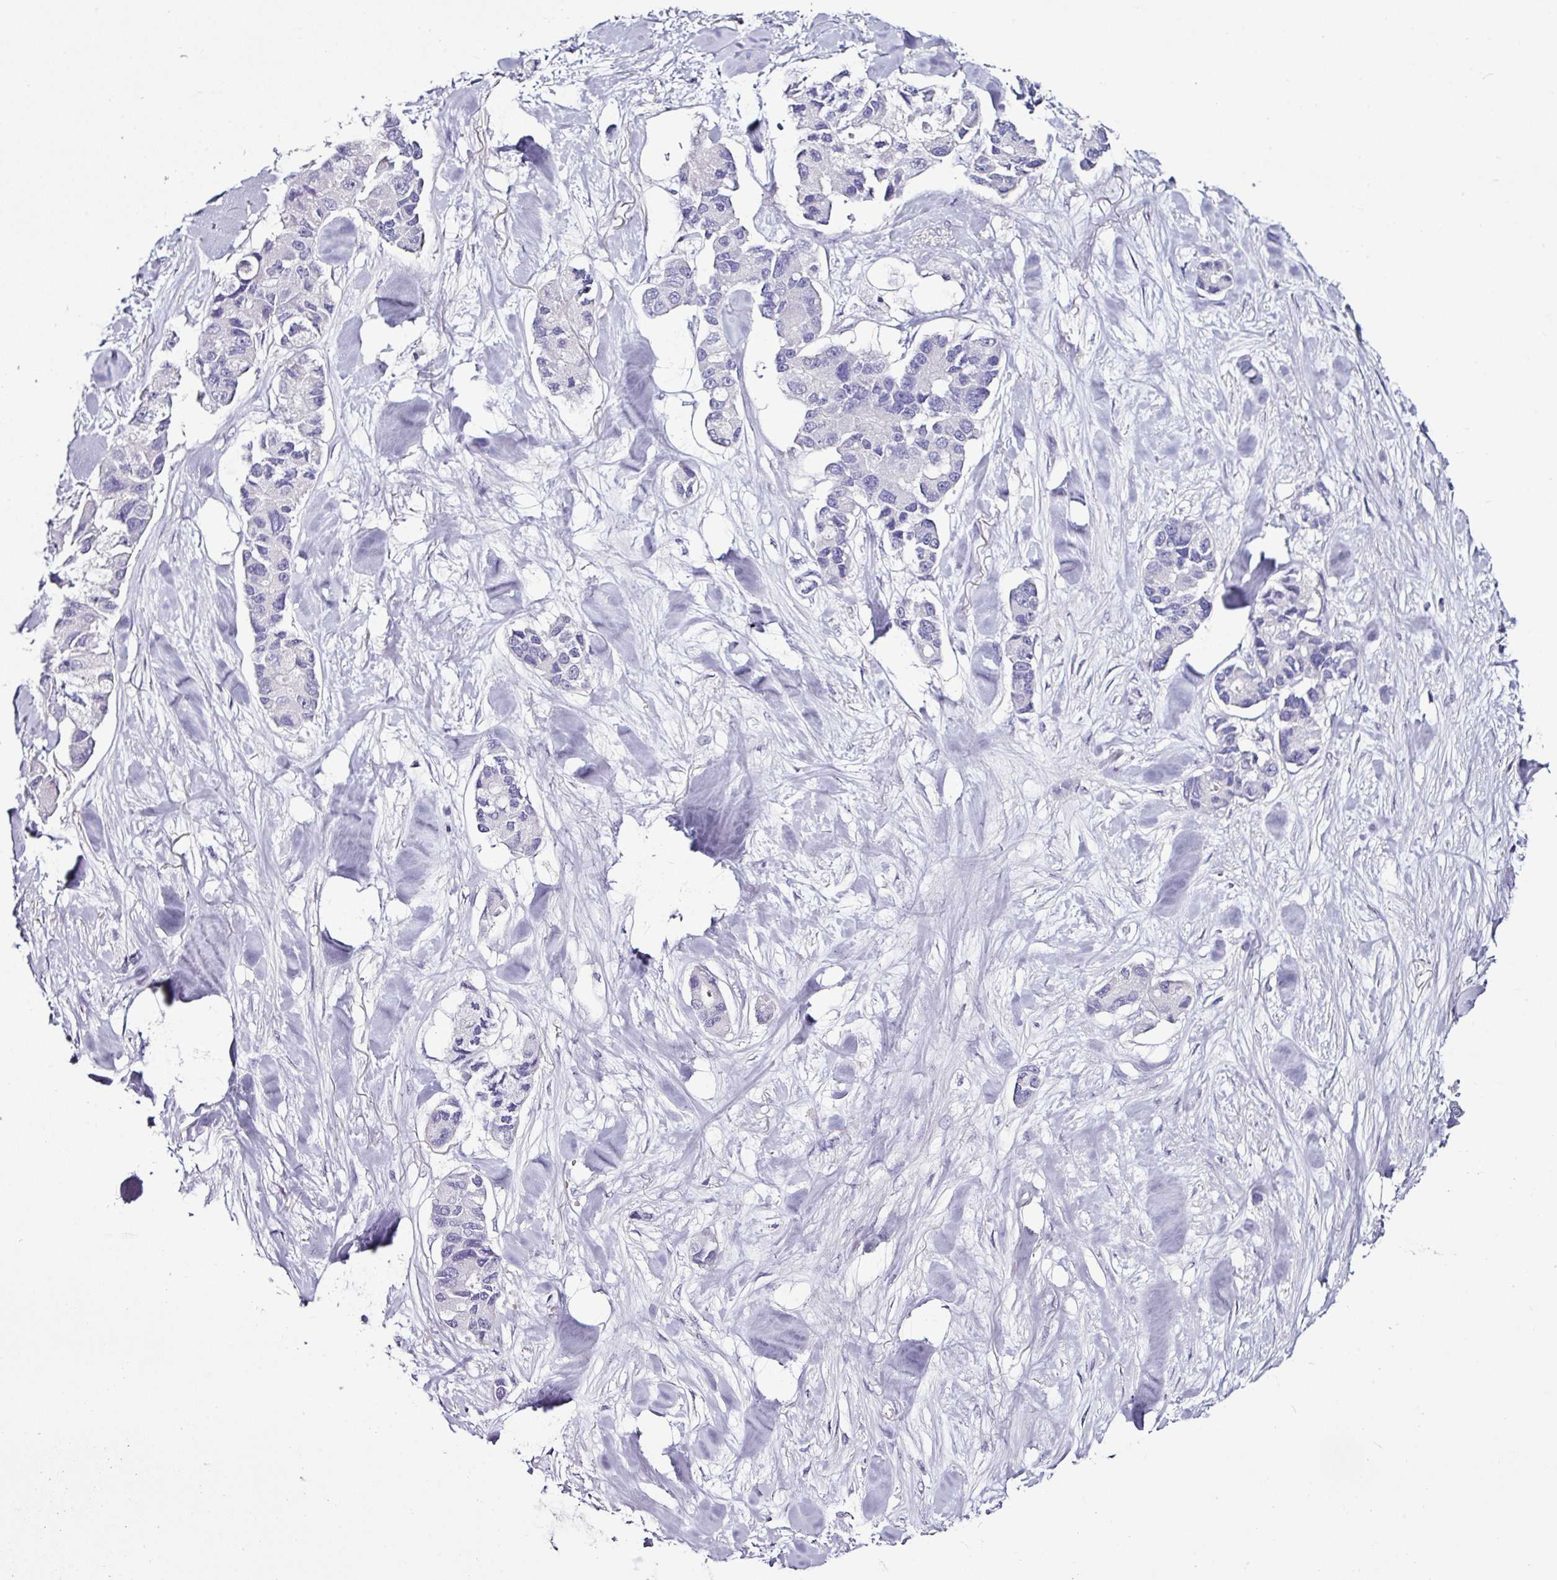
{"staining": {"intensity": "negative", "quantity": "none", "location": "none"}, "tissue": "lung cancer", "cell_type": "Tumor cells", "image_type": "cancer", "snomed": [{"axis": "morphology", "description": "Adenocarcinoma, NOS"}, {"axis": "topography", "description": "Lung"}], "caption": "Immunohistochemistry (IHC) histopathology image of human lung adenocarcinoma stained for a protein (brown), which reveals no expression in tumor cells. The staining is performed using DAB (3,3'-diaminobenzidine) brown chromogen with nuclei counter-stained in using hematoxylin.", "gene": "GLP2R", "patient": {"sex": "female", "age": 54}}